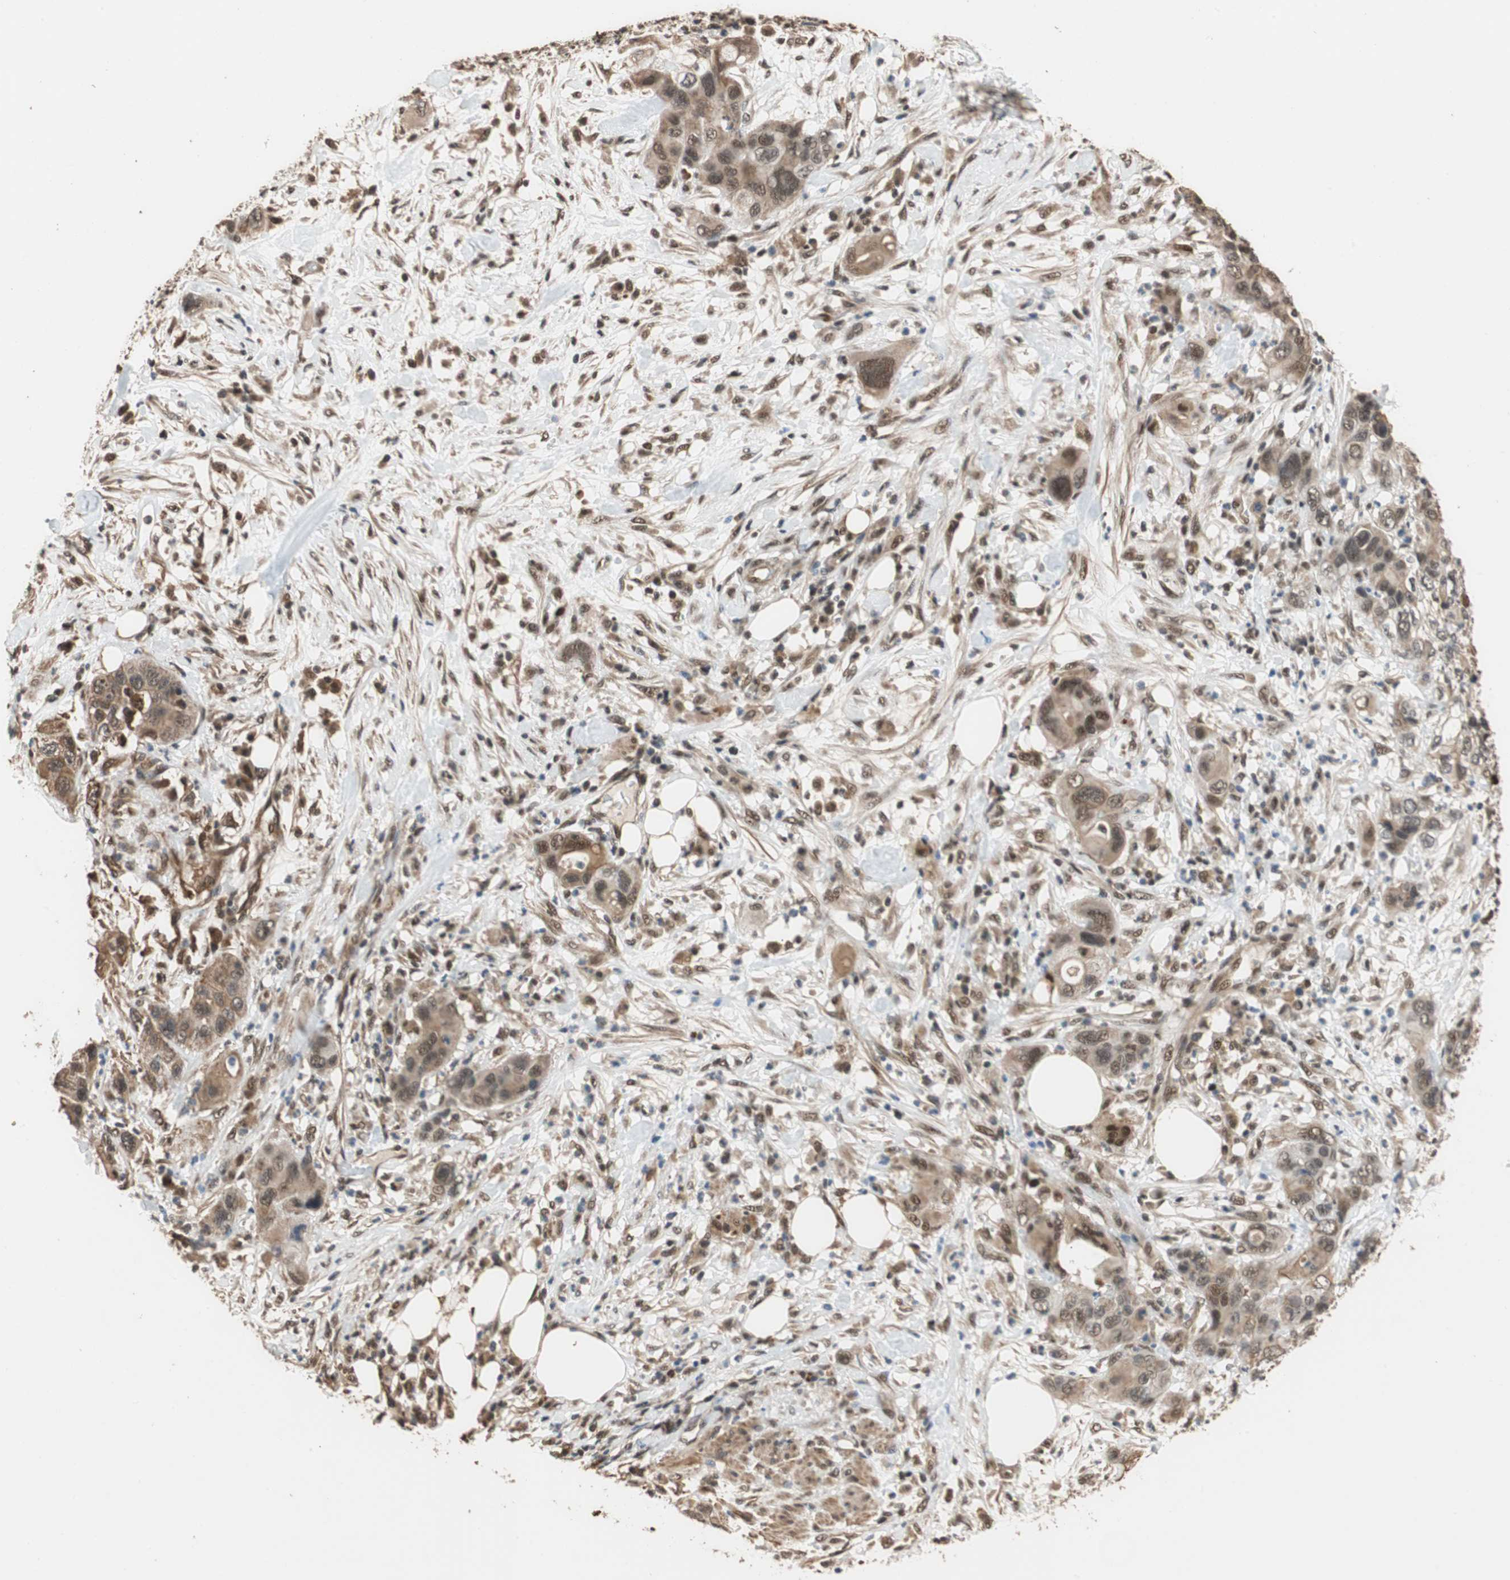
{"staining": {"intensity": "moderate", "quantity": ">75%", "location": "cytoplasmic/membranous,nuclear"}, "tissue": "pancreatic cancer", "cell_type": "Tumor cells", "image_type": "cancer", "snomed": [{"axis": "morphology", "description": "Adenocarcinoma, NOS"}, {"axis": "topography", "description": "Pancreas"}], "caption": "A brown stain highlights moderate cytoplasmic/membranous and nuclear positivity of a protein in human pancreatic cancer (adenocarcinoma) tumor cells. (Brightfield microscopy of DAB IHC at high magnification).", "gene": "CDC5L", "patient": {"sex": "female", "age": 71}}